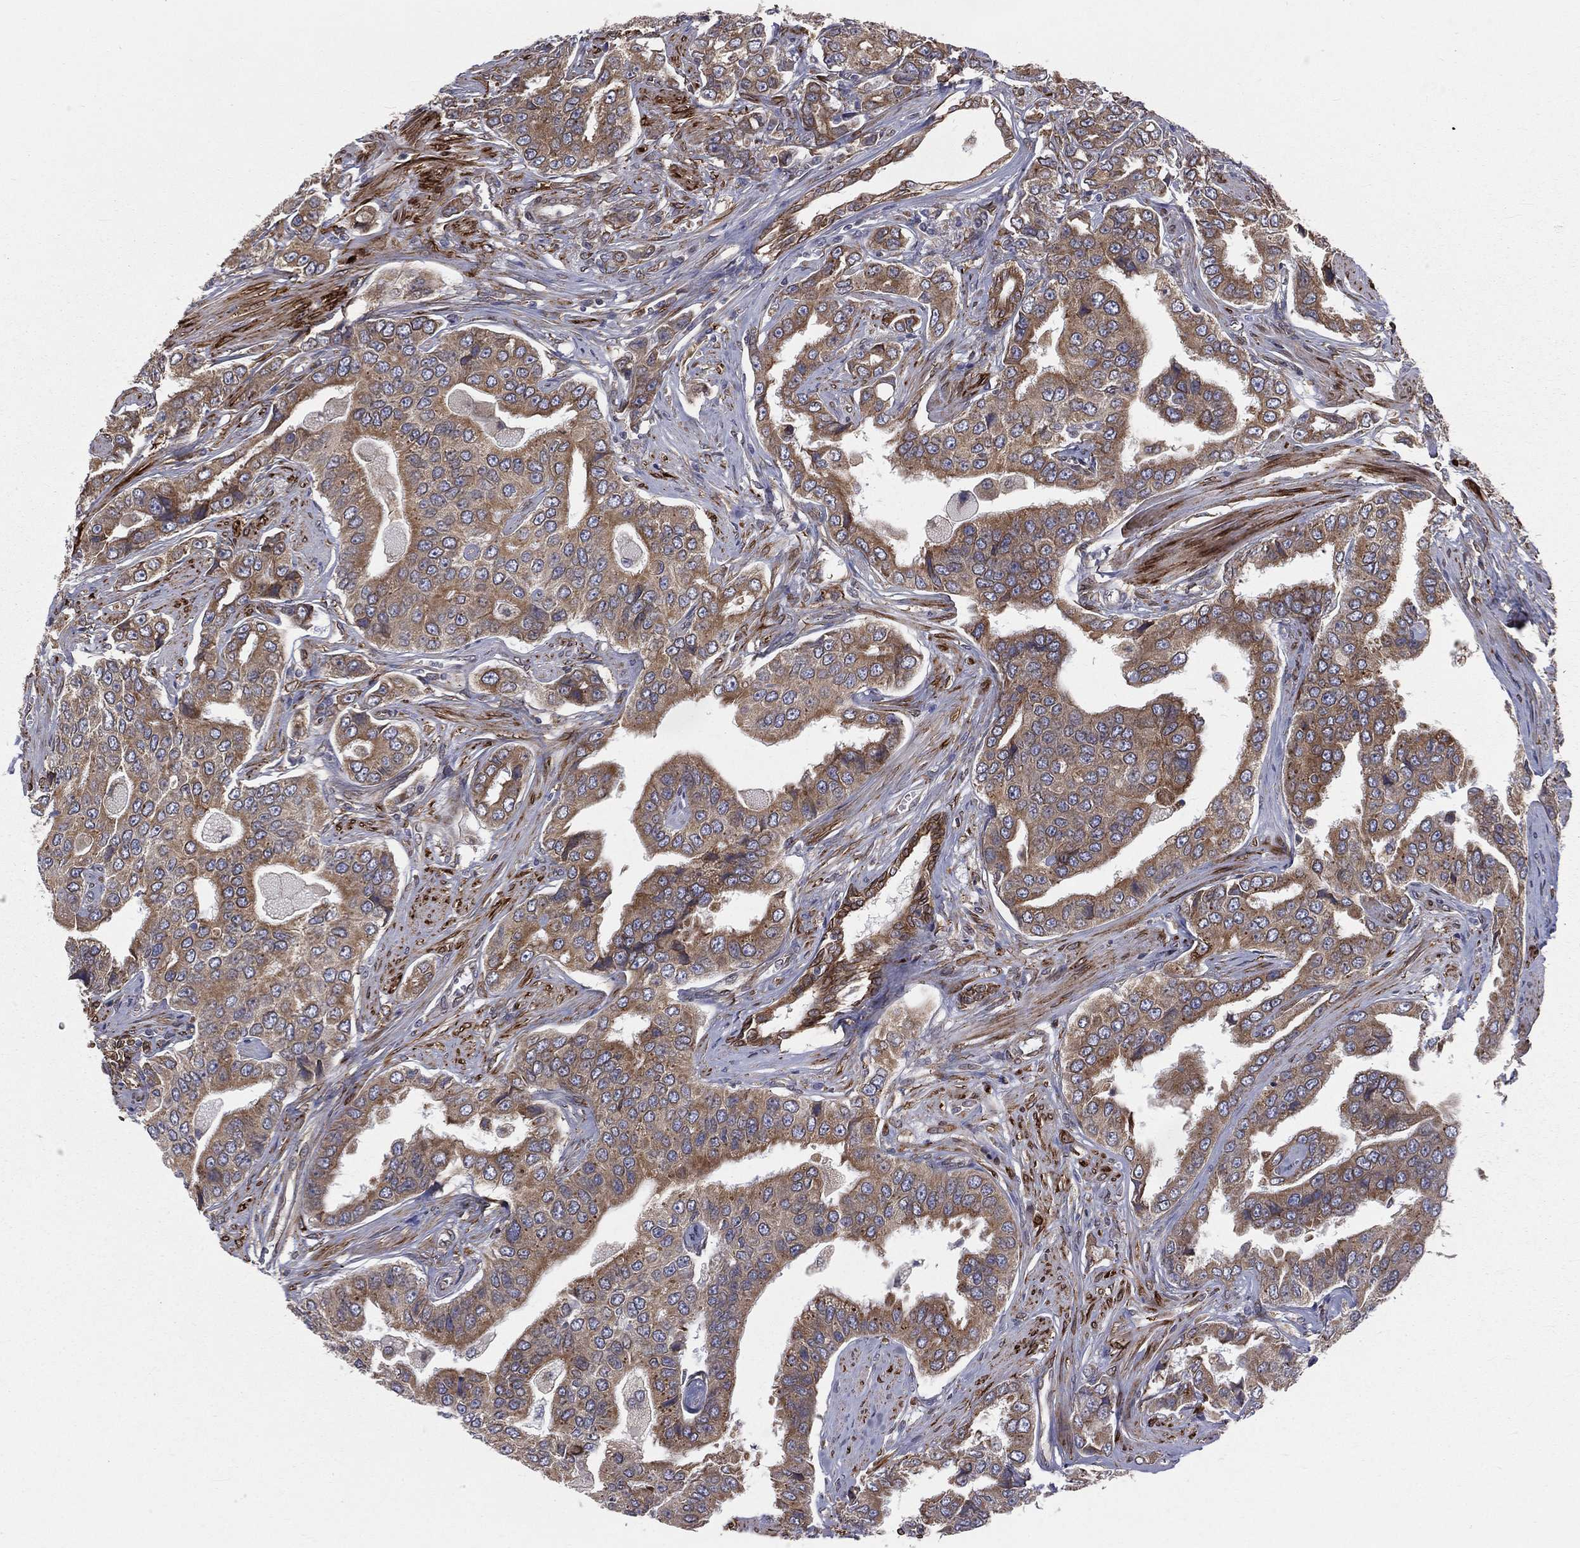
{"staining": {"intensity": "weak", "quantity": ">75%", "location": "cytoplasmic/membranous"}, "tissue": "prostate cancer", "cell_type": "Tumor cells", "image_type": "cancer", "snomed": [{"axis": "morphology", "description": "Adenocarcinoma, NOS"}, {"axis": "topography", "description": "Prostate and seminal vesicle, NOS"}, {"axis": "topography", "description": "Prostate"}], "caption": "A low amount of weak cytoplasmic/membranous positivity is present in about >75% of tumor cells in prostate adenocarcinoma tissue. Using DAB (brown) and hematoxylin (blue) stains, captured at high magnification using brightfield microscopy.", "gene": "PGRMC1", "patient": {"sex": "male", "age": 69}}